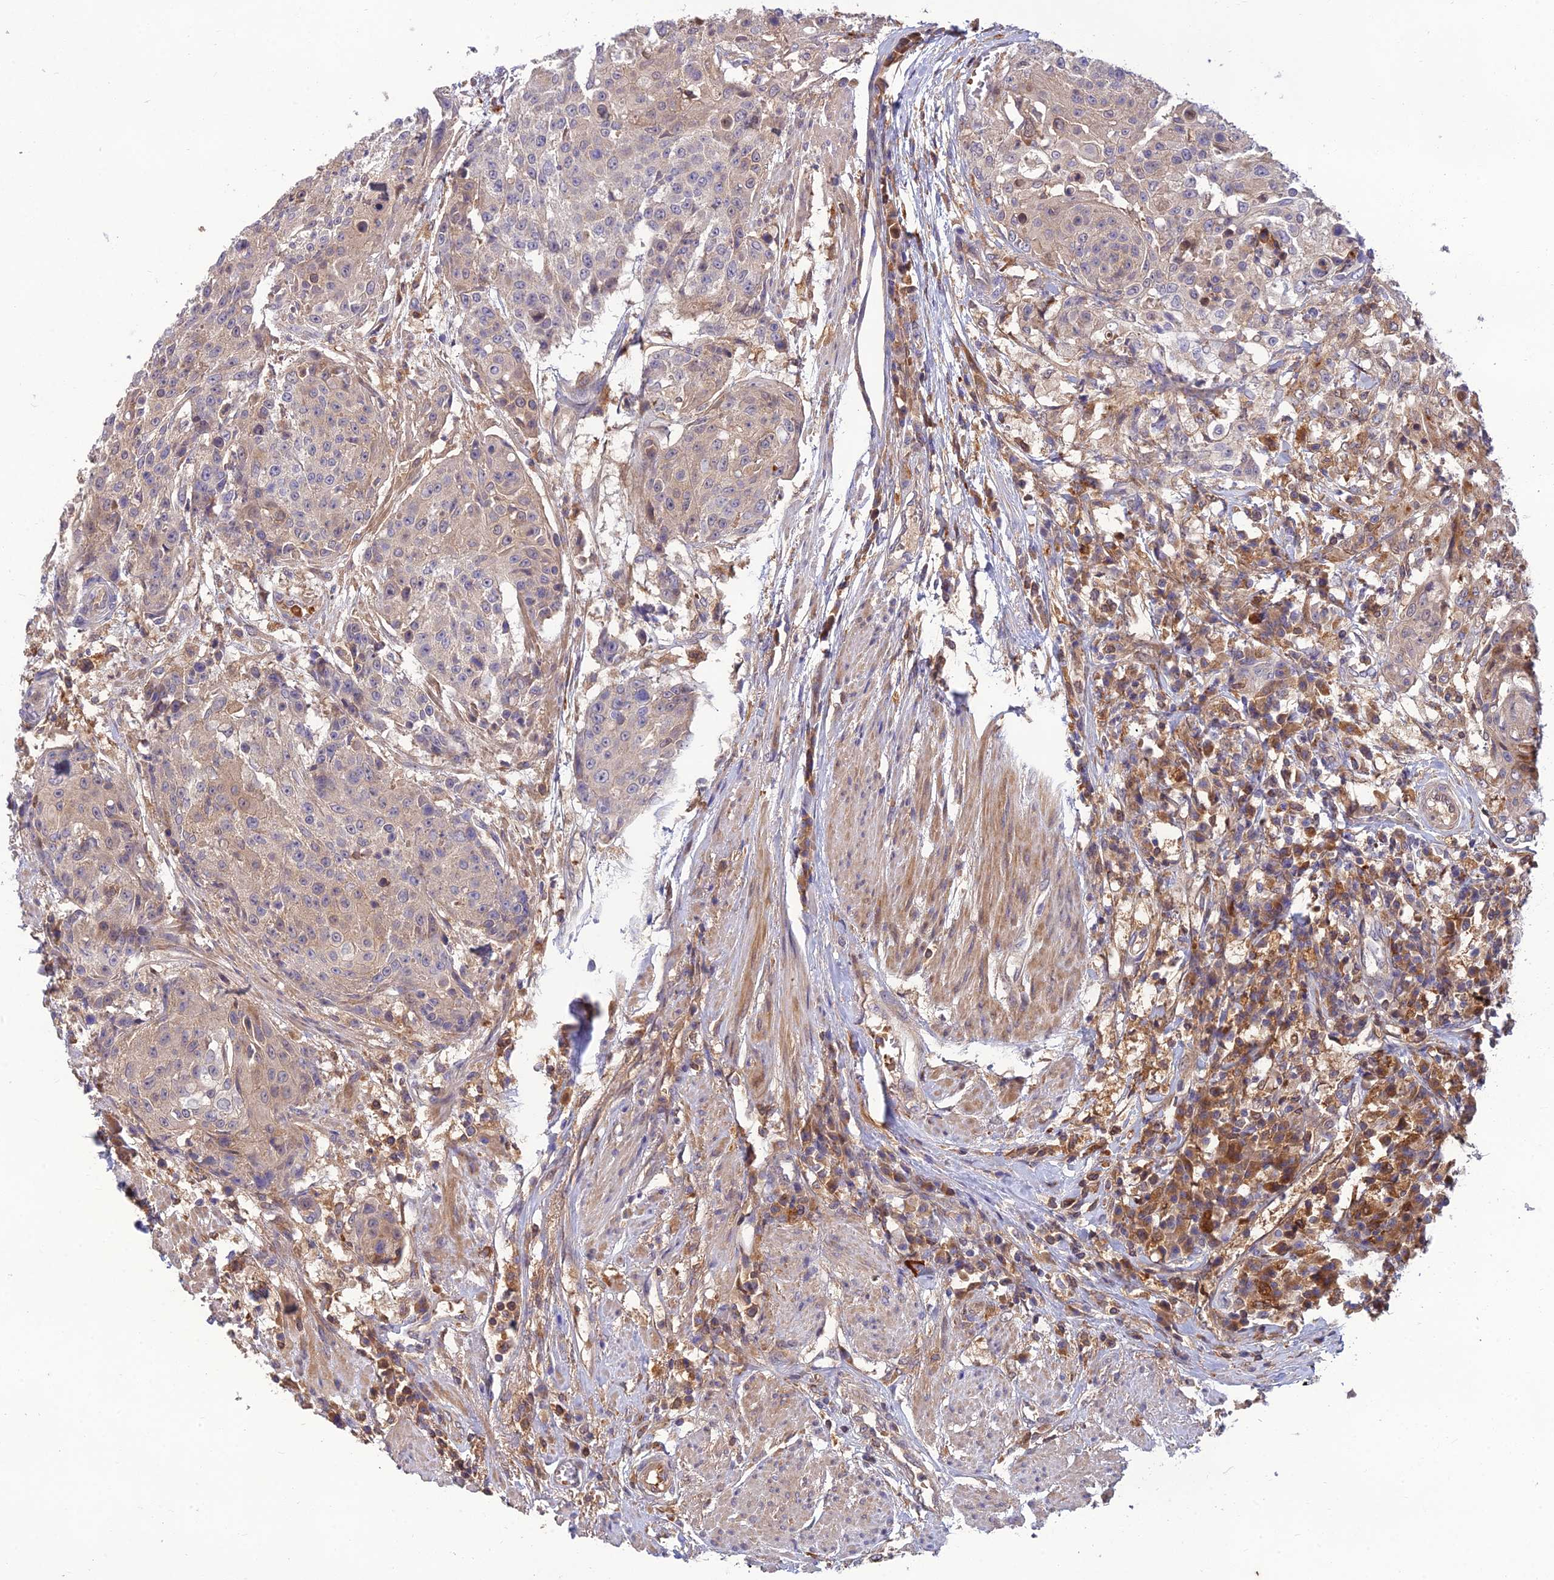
{"staining": {"intensity": "weak", "quantity": "<25%", "location": "cytoplasmic/membranous"}, "tissue": "urothelial cancer", "cell_type": "Tumor cells", "image_type": "cancer", "snomed": [{"axis": "morphology", "description": "Urothelial carcinoma, High grade"}, {"axis": "topography", "description": "Urinary bladder"}], "caption": "Immunohistochemistry micrograph of neoplastic tissue: human urothelial cancer stained with DAB shows no significant protein staining in tumor cells.", "gene": "FAM151B", "patient": {"sex": "female", "age": 63}}